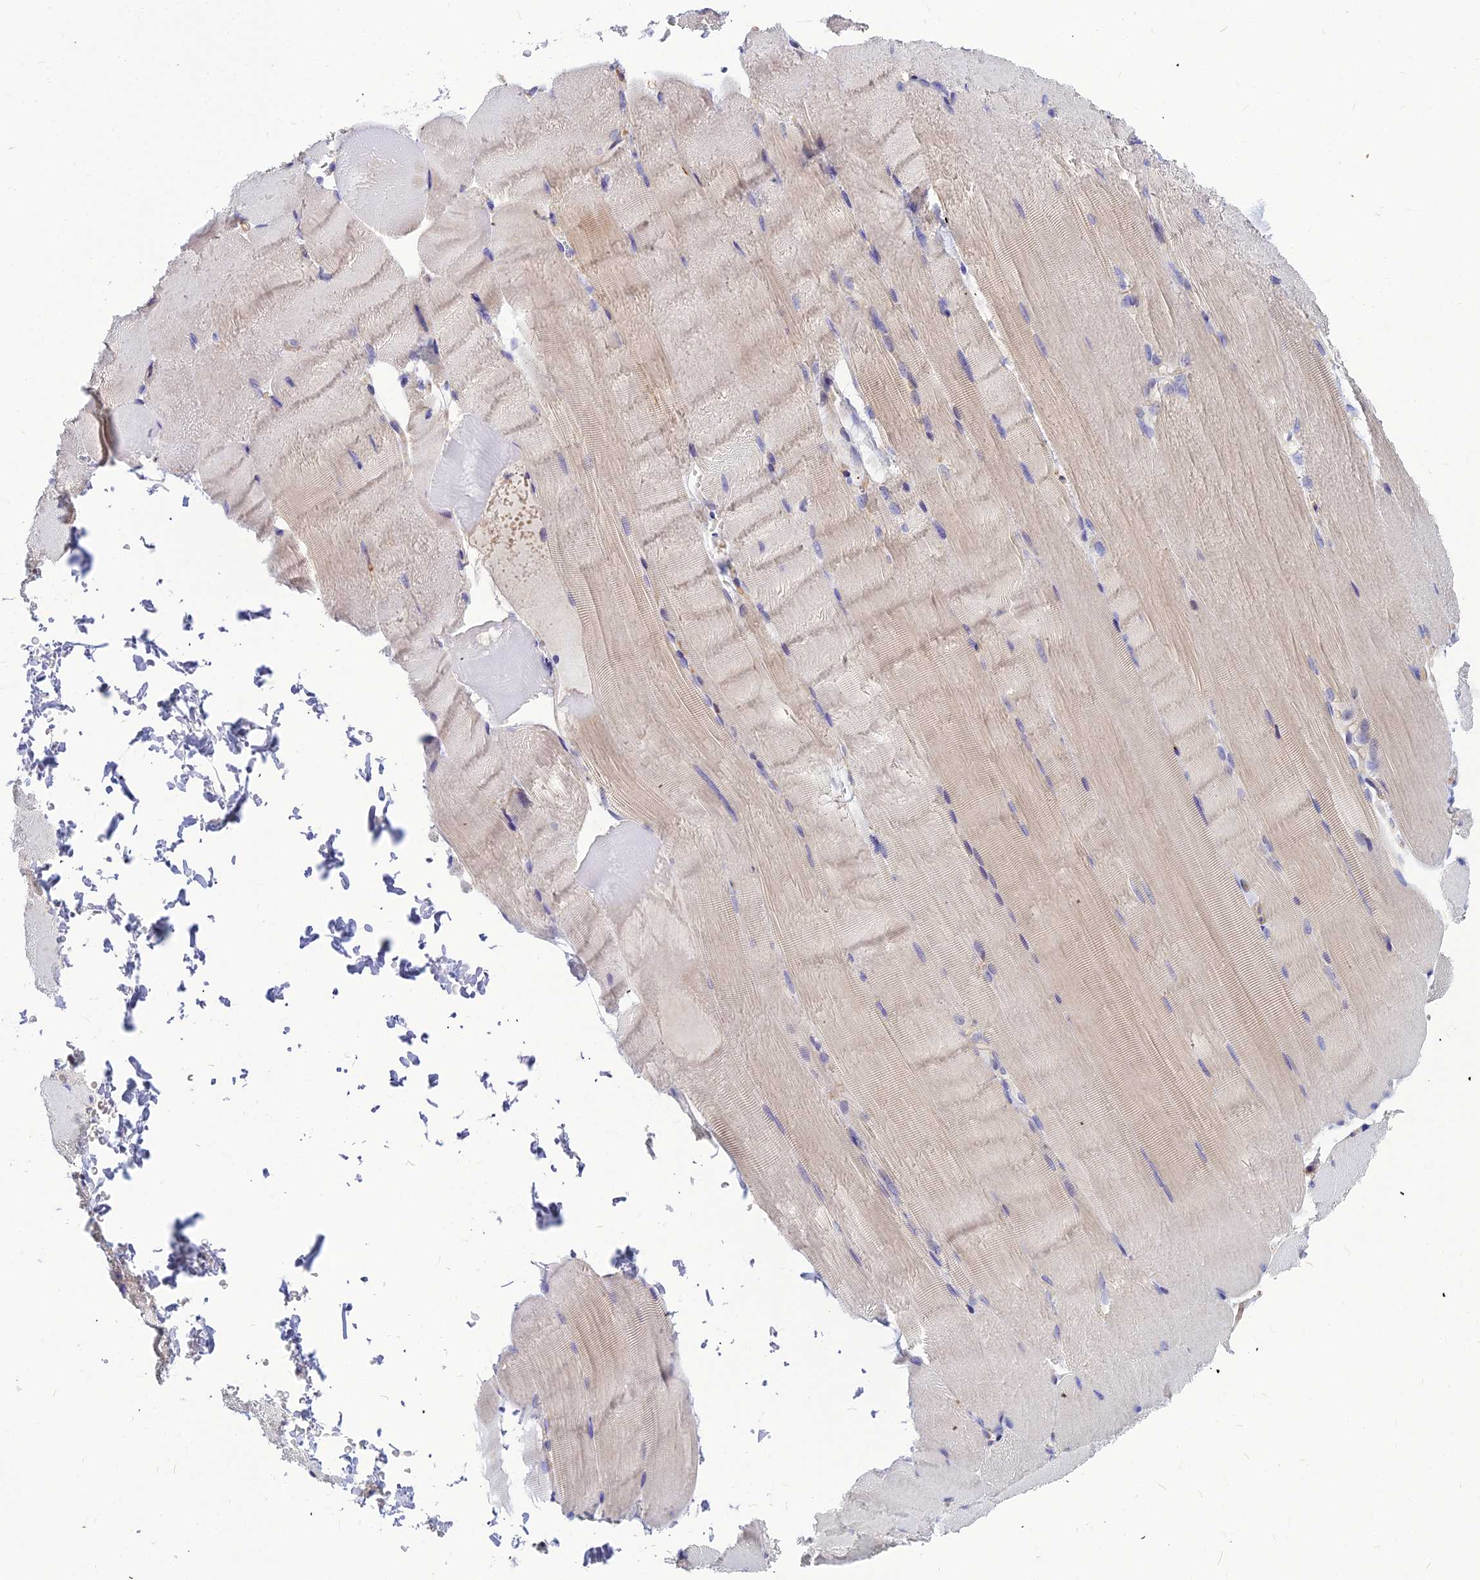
{"staining": {"intensity": "negative", "quantity": "none", "location": "none"}, "tissue": "skeletal muscle", "cell_type": "Myocytes", "image_type": "normal", "snomed": [{"axis": "morphology", "description": "Normal tissue, NOS"}, {"axis": "topography", "description": "Skeletal muscle"}, {"axis": "topography", "description": "Parathyroid gland"}], "caption": "A high-resolution histopathology image shows IHC staining of normal skeletal muscle, which demonstrates no significant positivity in myocytes. Nuclei are stained in blue.", "gene": "ASPHD1", "patient": {"sex": "female", "age": 37}}